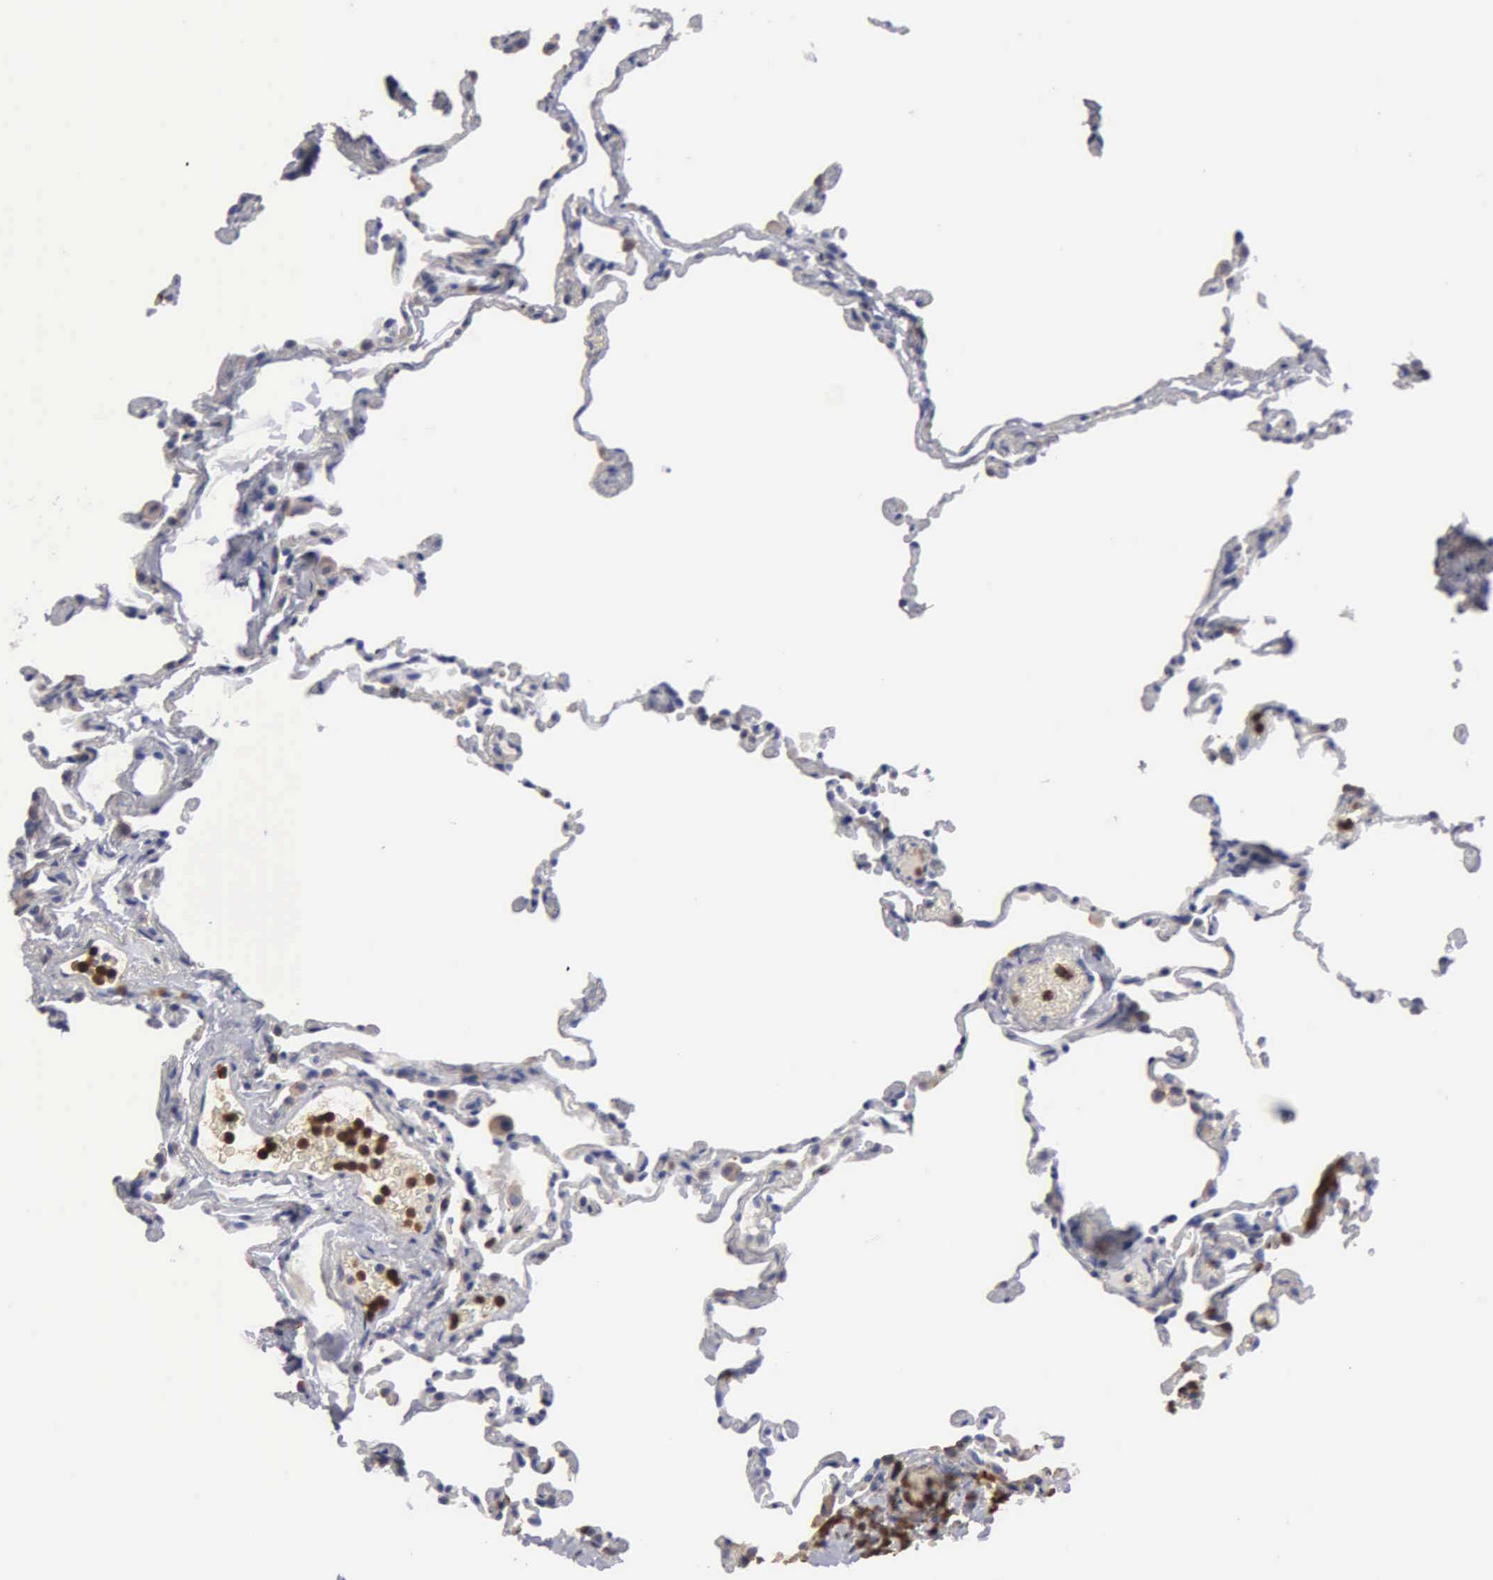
{"staining": {"intensity": "weak", "quantity": "25%-75%", "location": "cytoplasmic/membranous"}, "tissue": "lung", "cell_type": "Alveolar cells", "image_type": "normal", "snomed": [{"axis": "morphology", "description": "Normal tissue, NOS"}, {"axis": "topography", "description": "Lung"}], "caption": "Immunohistochemical staining of benign human lung shows low levels of weak cytoplasmic/membranous expression in approximately 25%-75% of alveolar cells. (DAB IHC, brown staining for protein, blue staining for nuclei).", "gene": "G6PD", "patient": {"sex": "female", "age": 61}}